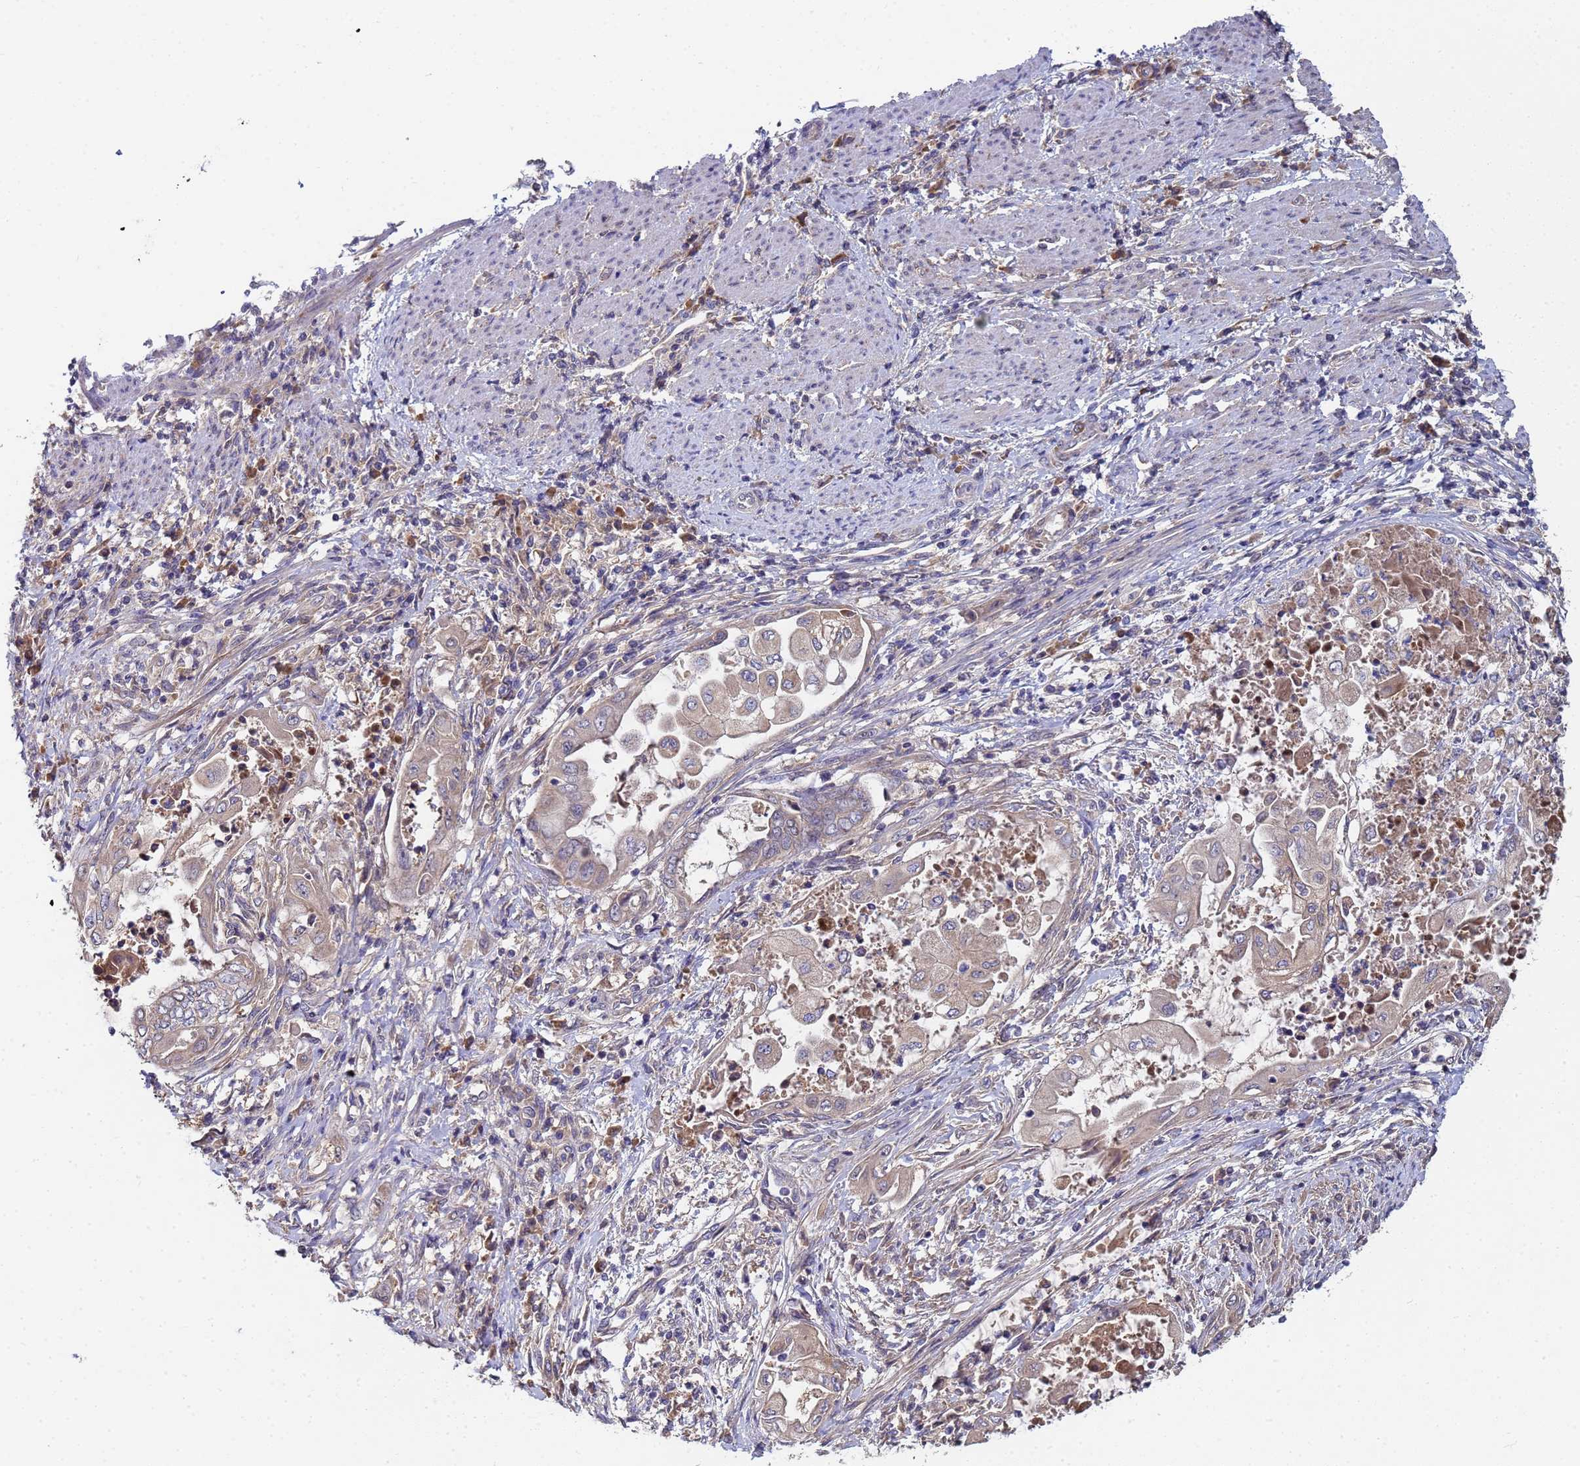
{"staining": {"intensity": "weak", "quantity": "<25%", "location": "cytoplasmic/membranous"}, "tissue": "endometrial cancer", "cell_type": "Tumor cells", "image_type": "cancer", "snomed": [{"axis": "morphology", "description": "Adenocarcinoma, NOS"}, {"axis": "topography", "description": "Uterus"}, {"axis": "topography", "description": "Endometrium"}], "caption": "Immunohistochemistry histopathology image of neoplastic tissue: endometrial cancer (adenocarcinoma) stained with DAB reveals no significant protein staining in tumor cells.", "gene": "C5orf34", "patient": {"sex": "female", "age": 70}}